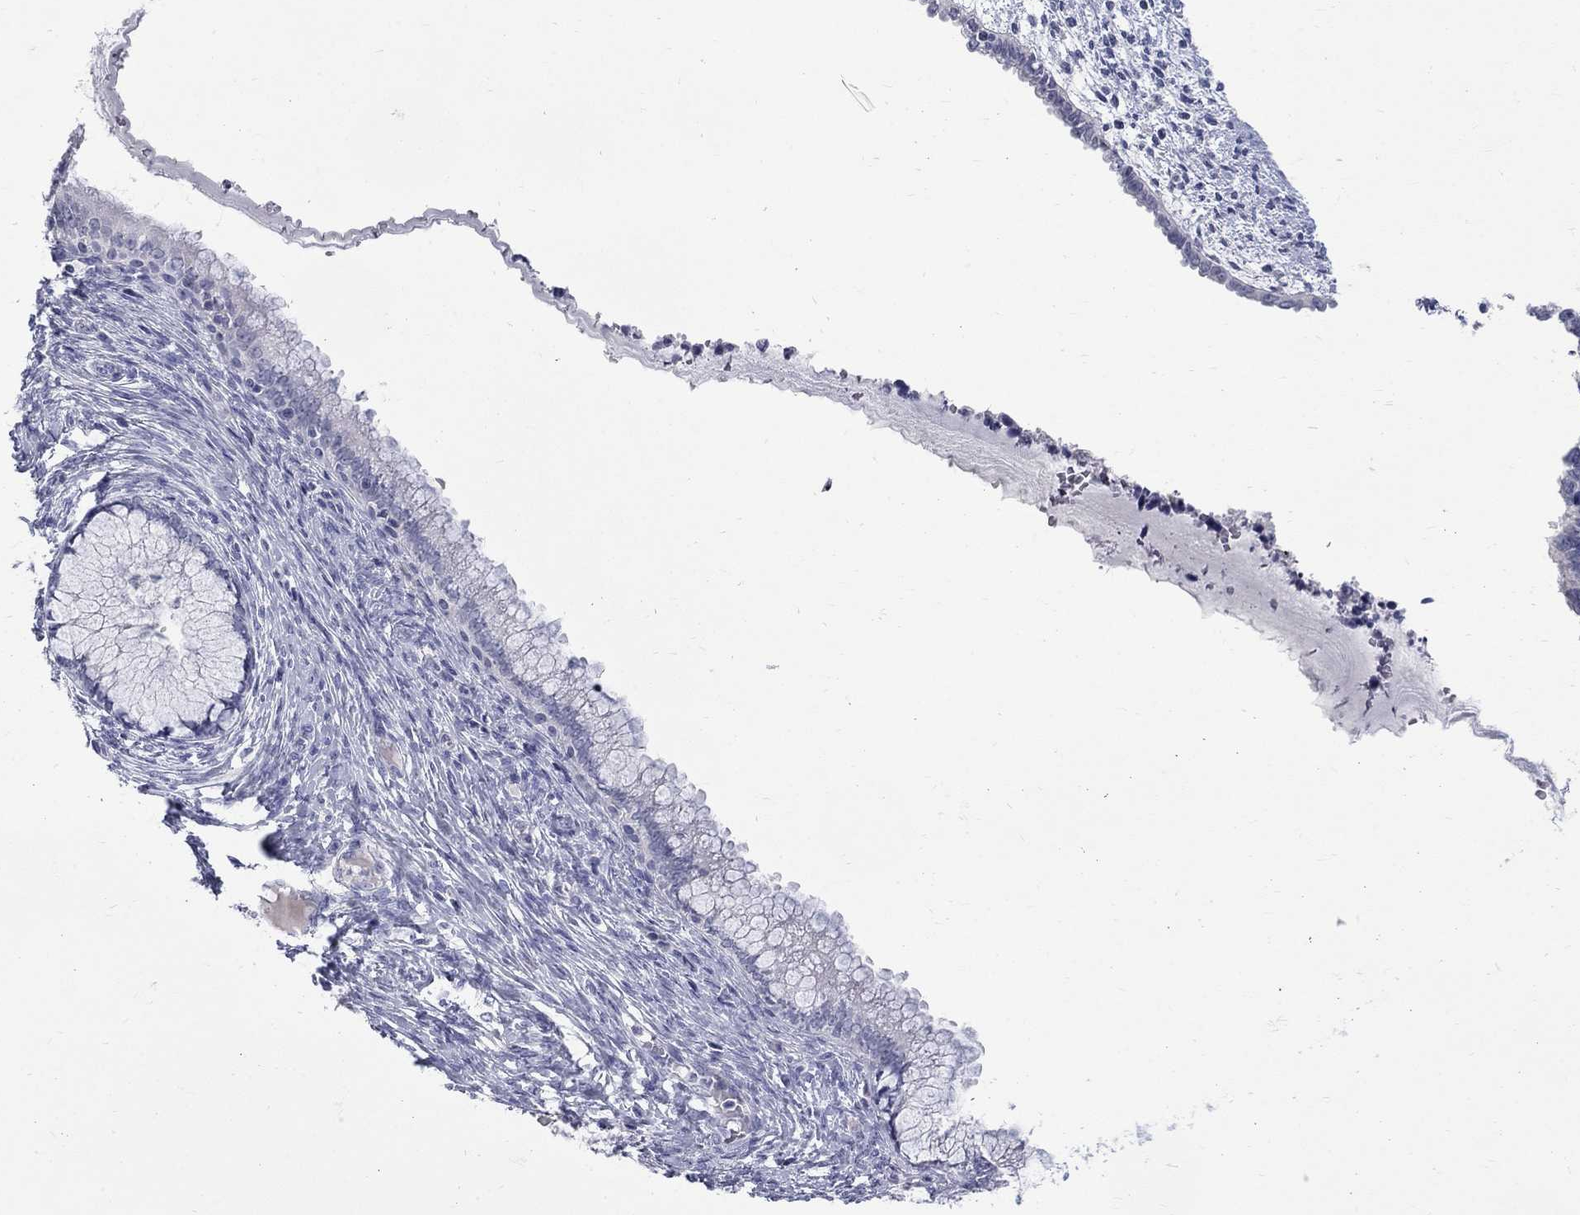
{"staining": {"intensity": "negative", "quantity": "none", "location": "none"}, "tissue": "cervical cancer", "cell_type": "Tumor cells", "image_type": "cancer", "snomed": [{"axis": "morphology", "description": "Squamous cell carcinoma, NOS"}, {"axis": "topography", "description": "Cervix"}], "caption": "The histopathology image reveals no staining of tumor cells in cervical squamous cell carcinoma. (Immunohistochemistry, brightfield microscopy, high magnification).", "gene": "CTNND2", "patient": {"sex": "female", "age": 63}}